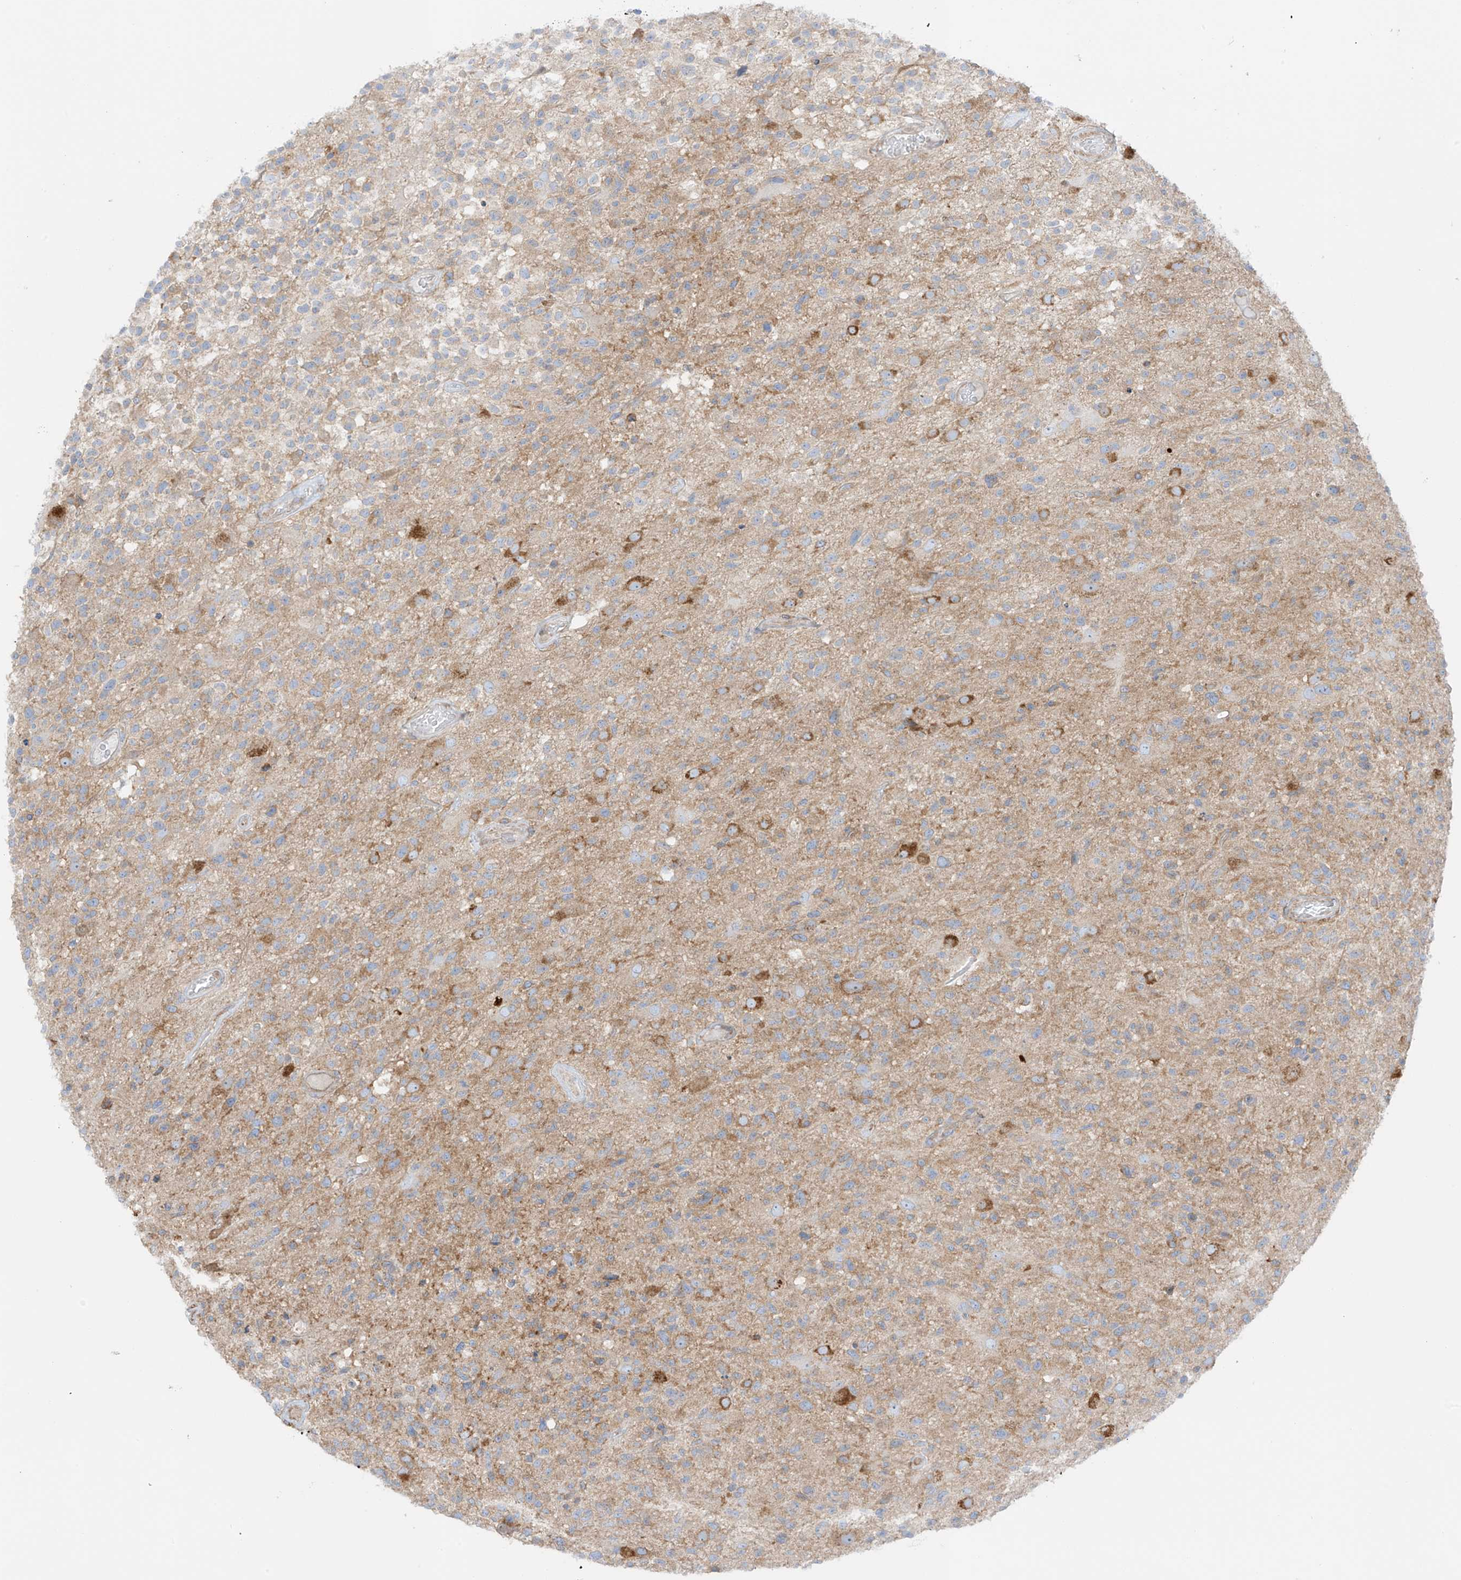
{"staining": {"intensity": "moderate", "quantity": "<25%", "location": "cytoplasmic/membranous"}, "tissue": "glioma", "cell_type": "Tumor cells", "image_type": "cancer", "snomed": [{"axis": "morphology", "description": "Glioma, malignant, High grade"}, {"axis": "morphology", "description": "Glioblastoma, NOS"}, {"axis": "topography", "description": "Brain"}], "caption": "A high-resolution micrograph shows immunohistochemistry (IHC) staining of glioblastoma, which demonstrates moderate cytoplasmic/membranous staining in approximately <25% of tumor cells.", "gene": "XKR3", "patient": {"sex": "male", "age": 60}}